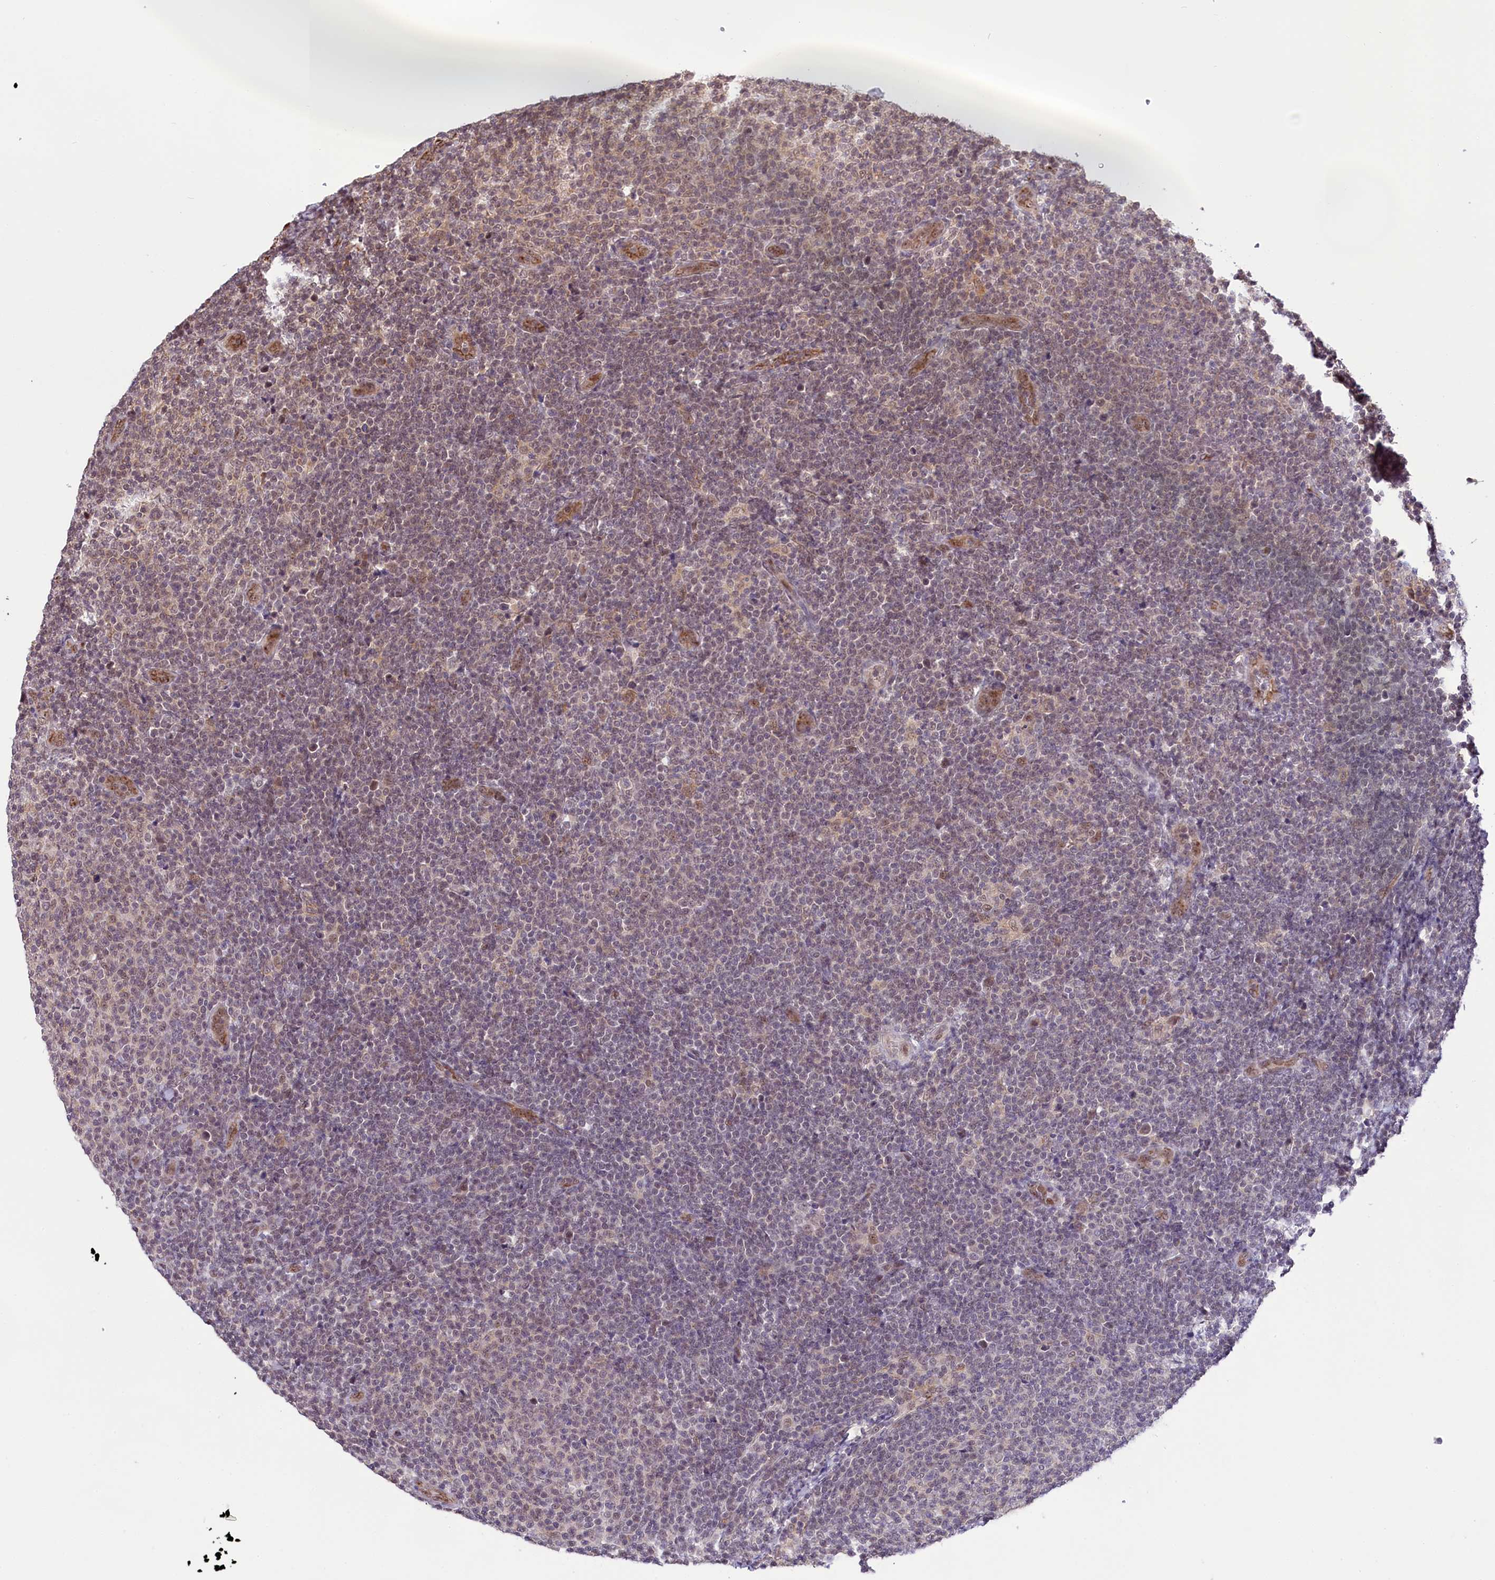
{"staining": {"intensity": "weak", "quantity": "<25%", "location": "cytoplasmic/membranous,nuclear"}, "tissue": "lymphoma", "cell_type": "Tumor cells", "image_type": "cancer", "snomed": [{"axis": "morphology", "description": "Malignant lymphoma, non-Hodgkin's type, Low grade"}, {"axis": "topography", "description": "Lymph node"}], "caption": "This is an immunohistochemistry (IHC) photomicrograph of human low-grade malignant lymphoma, non-Hodgkin's type. There is no positivity in tumor cells.", "gene": "MRPL54", "patient": {"sex": "male", "age": 66}}